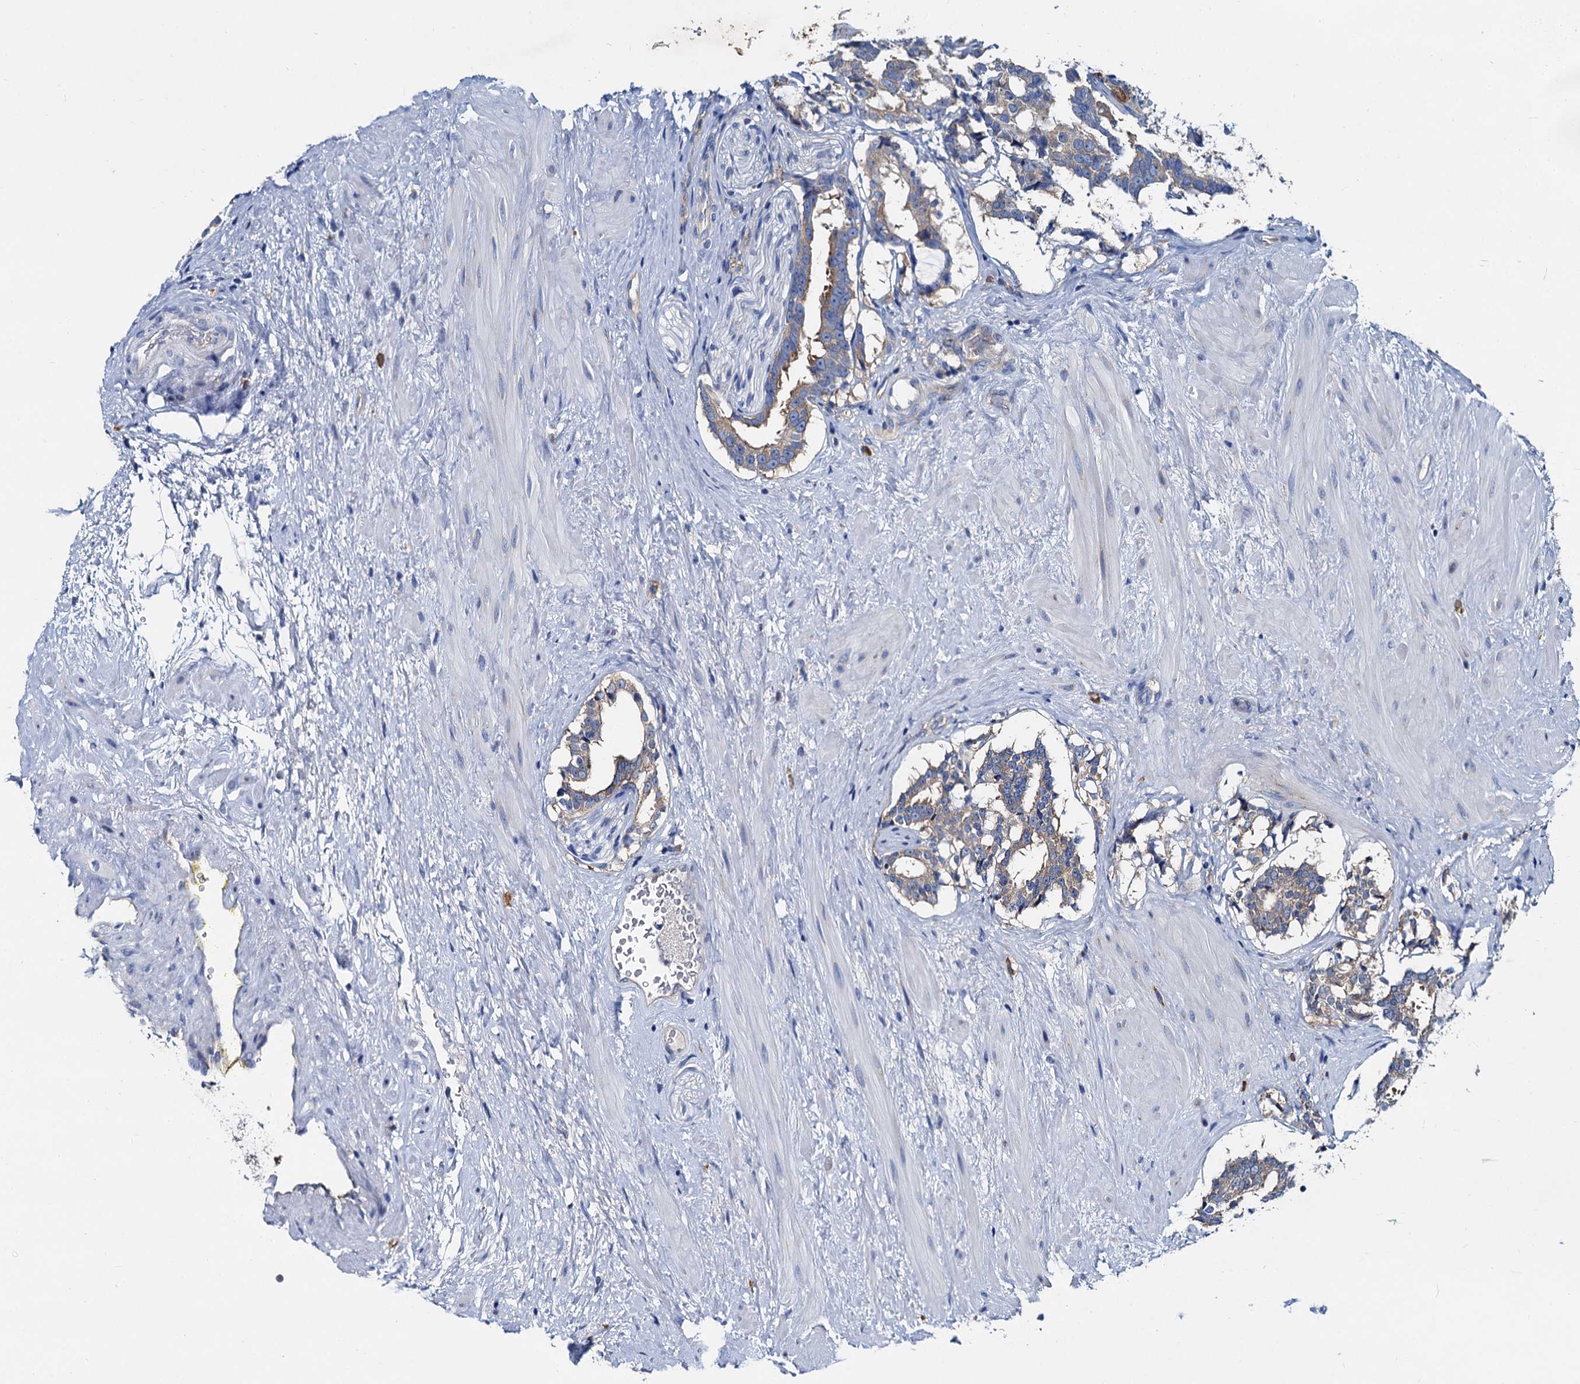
{"staining": {"intensity": "weak", "quantity": "25%-75%", "location": "cytoplasmic/membranous"}, "tissue": "prostate cancer", "cell_type": "Tumor cells", "image_type": "cancer", "snomed": [{"axis": "morphology", "description": "Adenocarcinoma, High grade"}, {"axis": "topography", "description": "Prostate"}], "caption": "A photomicrograph of prostate cancer stained for a protein displays weak cytoplasmic/membranous brown staining in tumor cells.", "gene": "QARS1", "patient": {"sex": "male", "age": 58}}